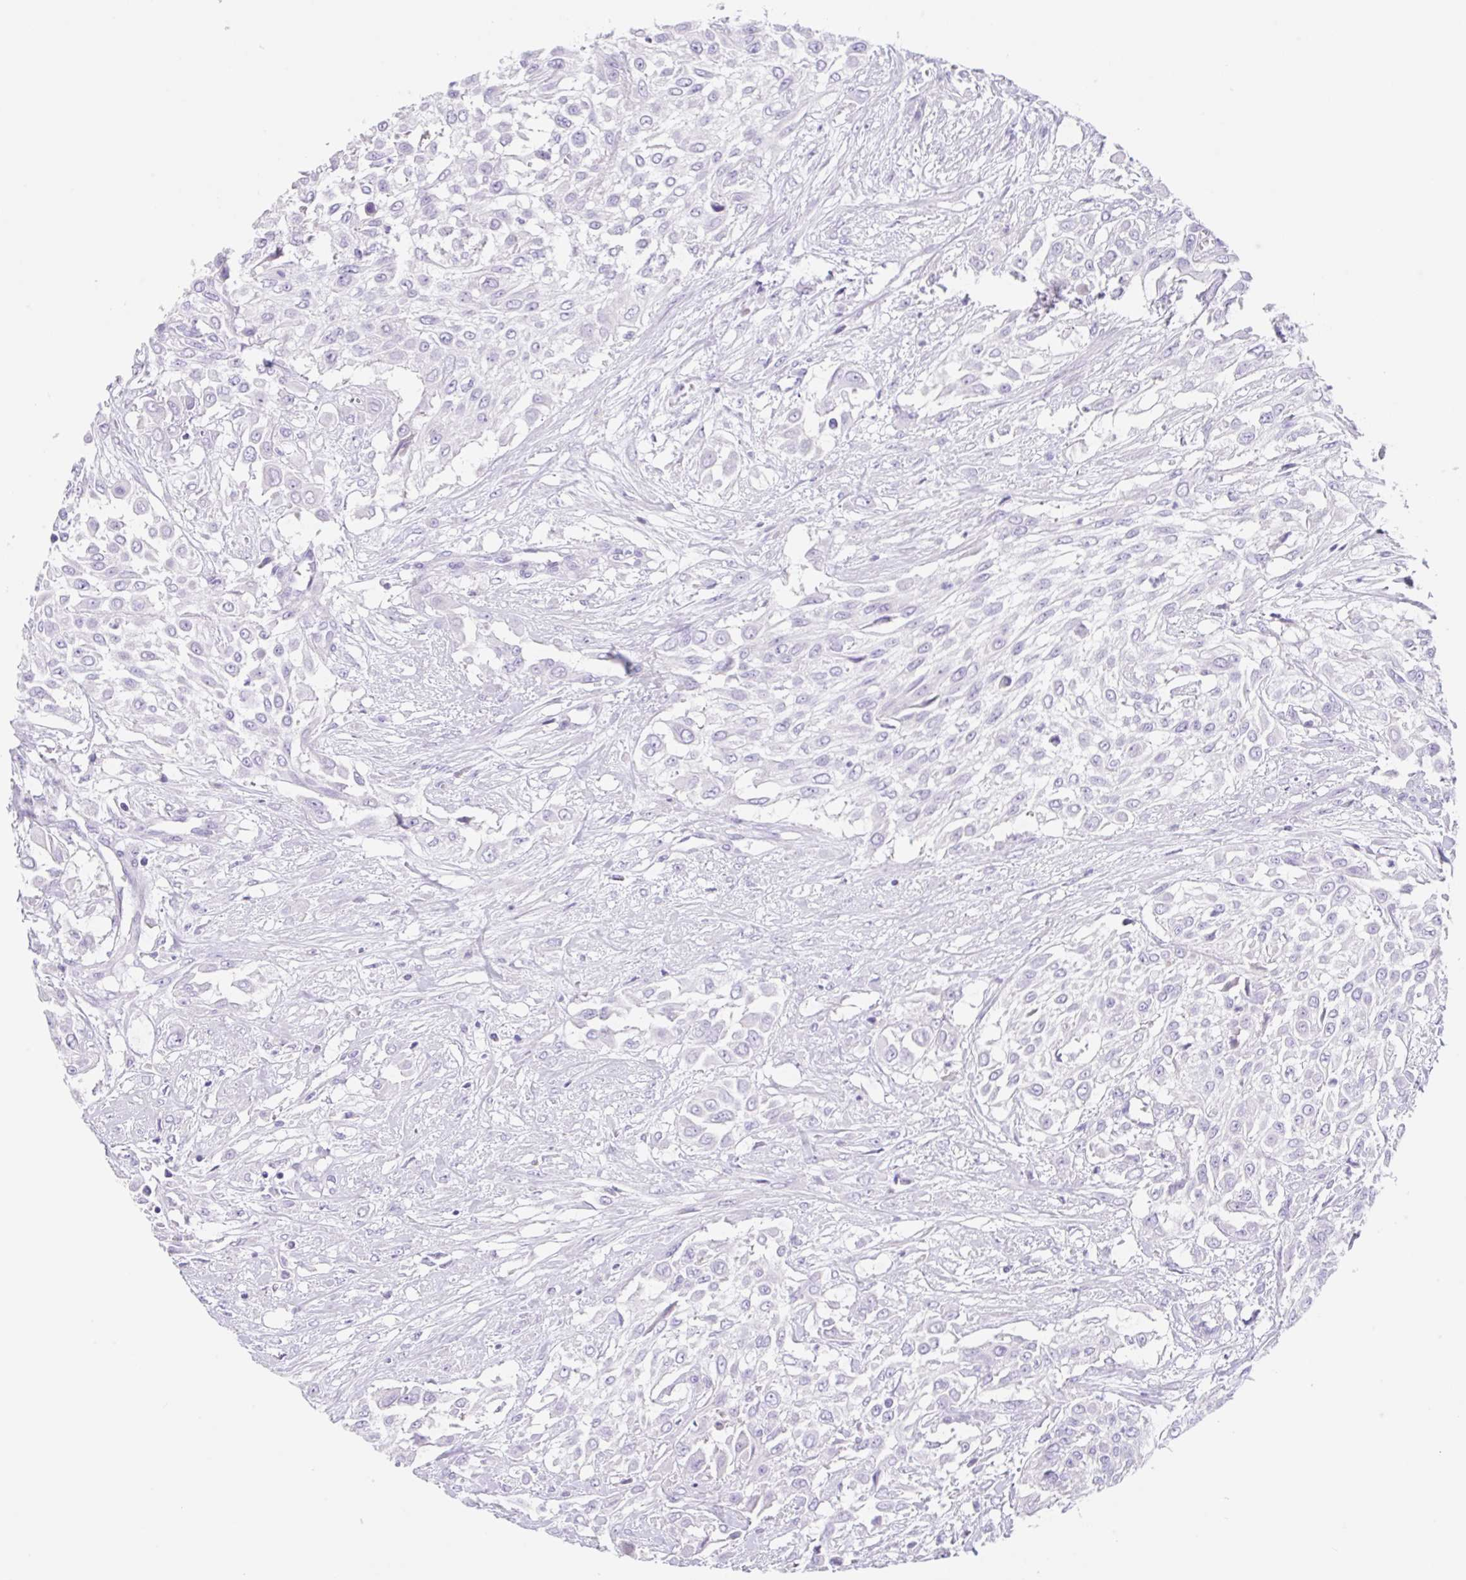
{"staining": {"intensity": "negative", "quantity": "none", "location": "none"}, "tissue": "urothelial cancer", "cell_type": "Tumor cells", "image_type": "cancer", "snomed": [{"axis": "morphology", "description": "Urothelial carcinoma, High grade"}, {"axis": "topography", "description": "Urinary bladder"}], "caption": "Immunohistochemistry histopathology image of urothelial cancer stained for a protein (brown), which exhibits no staining in tumor cells.", "gene": "KLK8", "patient": {"sex": "male", "age": 57}}